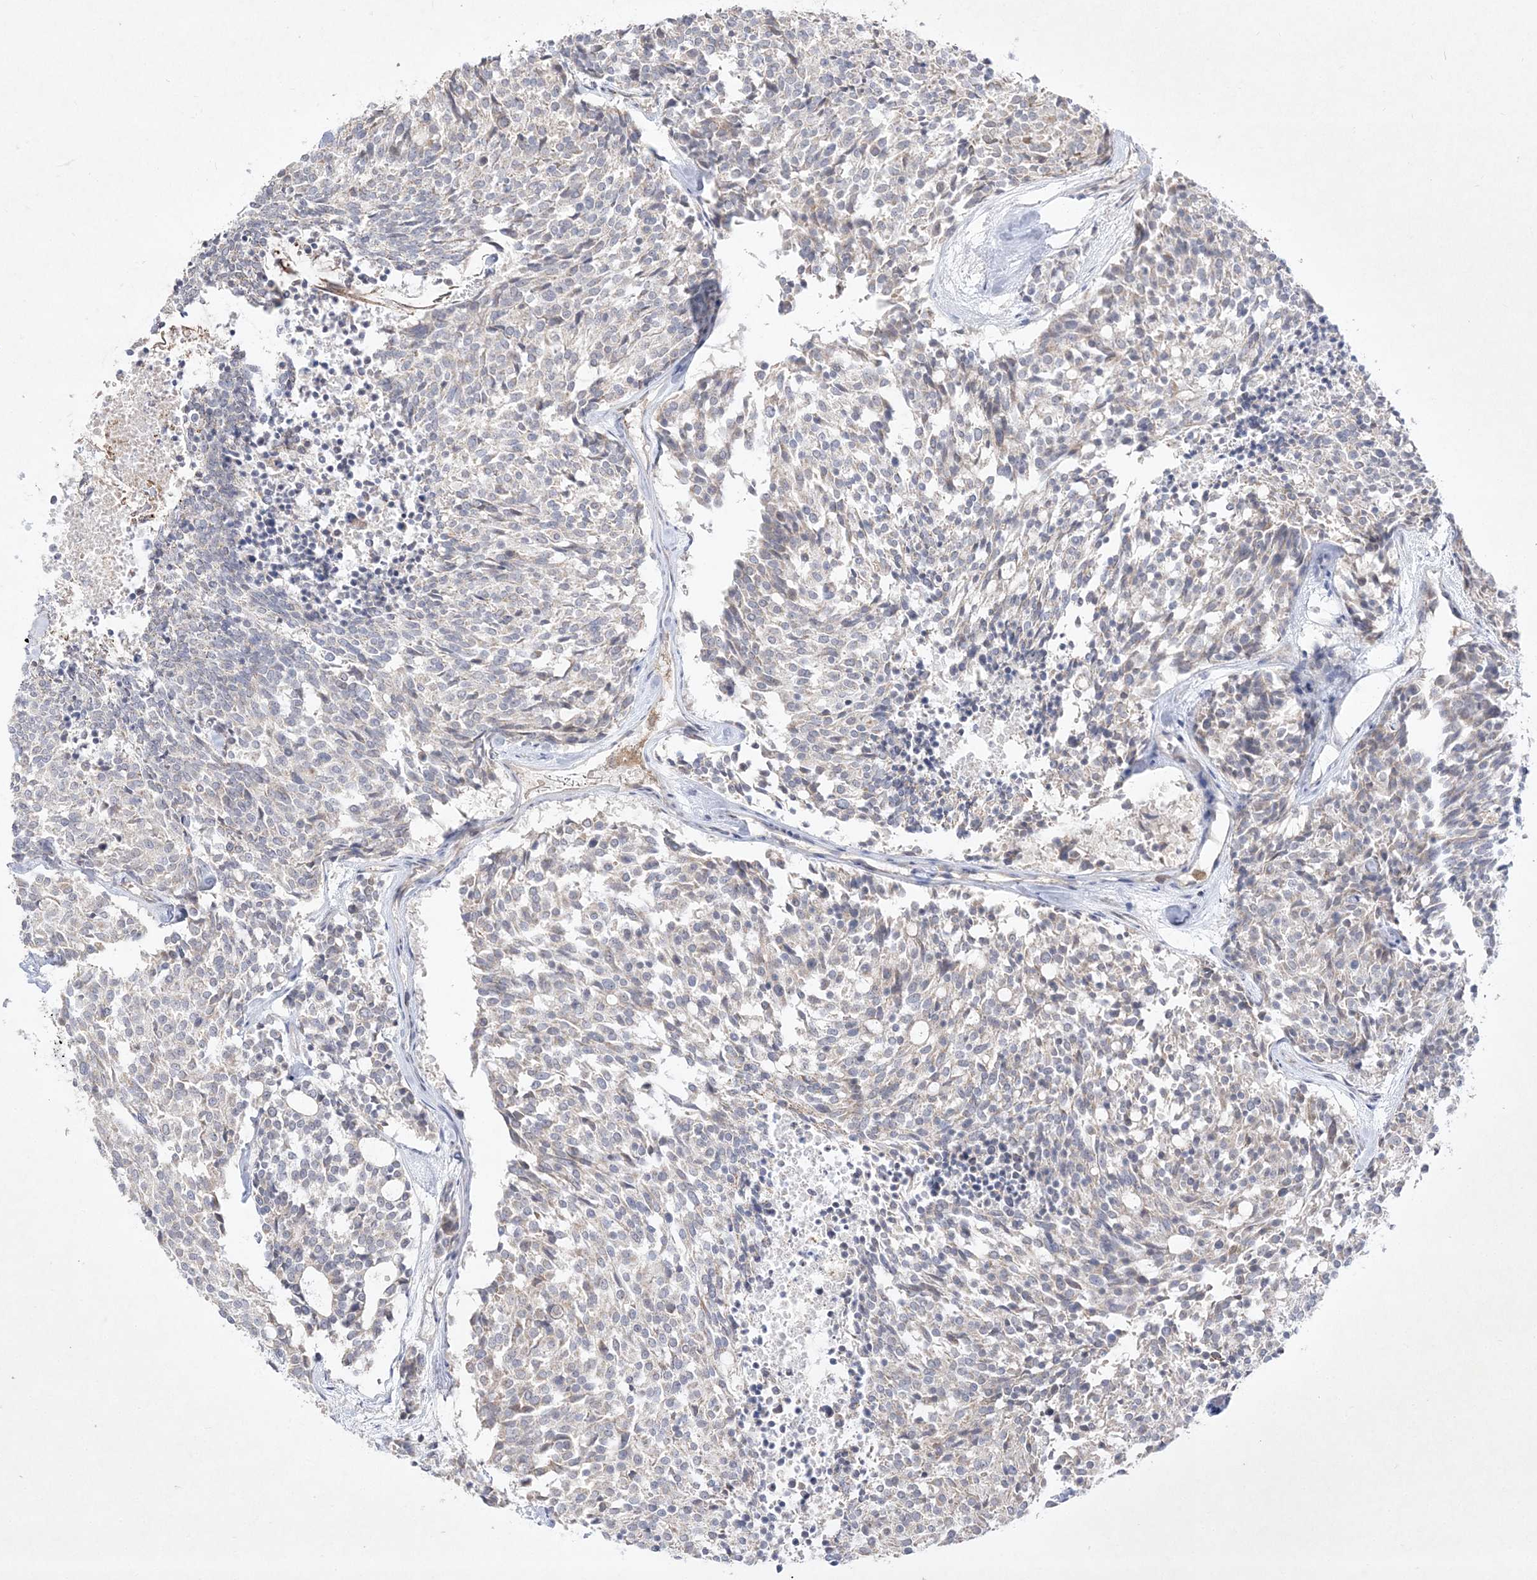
{"staining": {"intensity": "negative", "quantity": "none", "location": "none"}, "tissue": "carcinoid", "cell_type": "Tumor cells", "image_type": "cancer", "snomed": [{"axis": "morphology", "description": "Carcinoid, malignant, NOS"}, {"axis": "topography", "description": "Pancreas"}], "caption": "Micrograph shows no significant protein expression in tumor cells of malignant carcinoid.", "gene": "CLNK", "patient": {"sex": "female", "age": 54}}